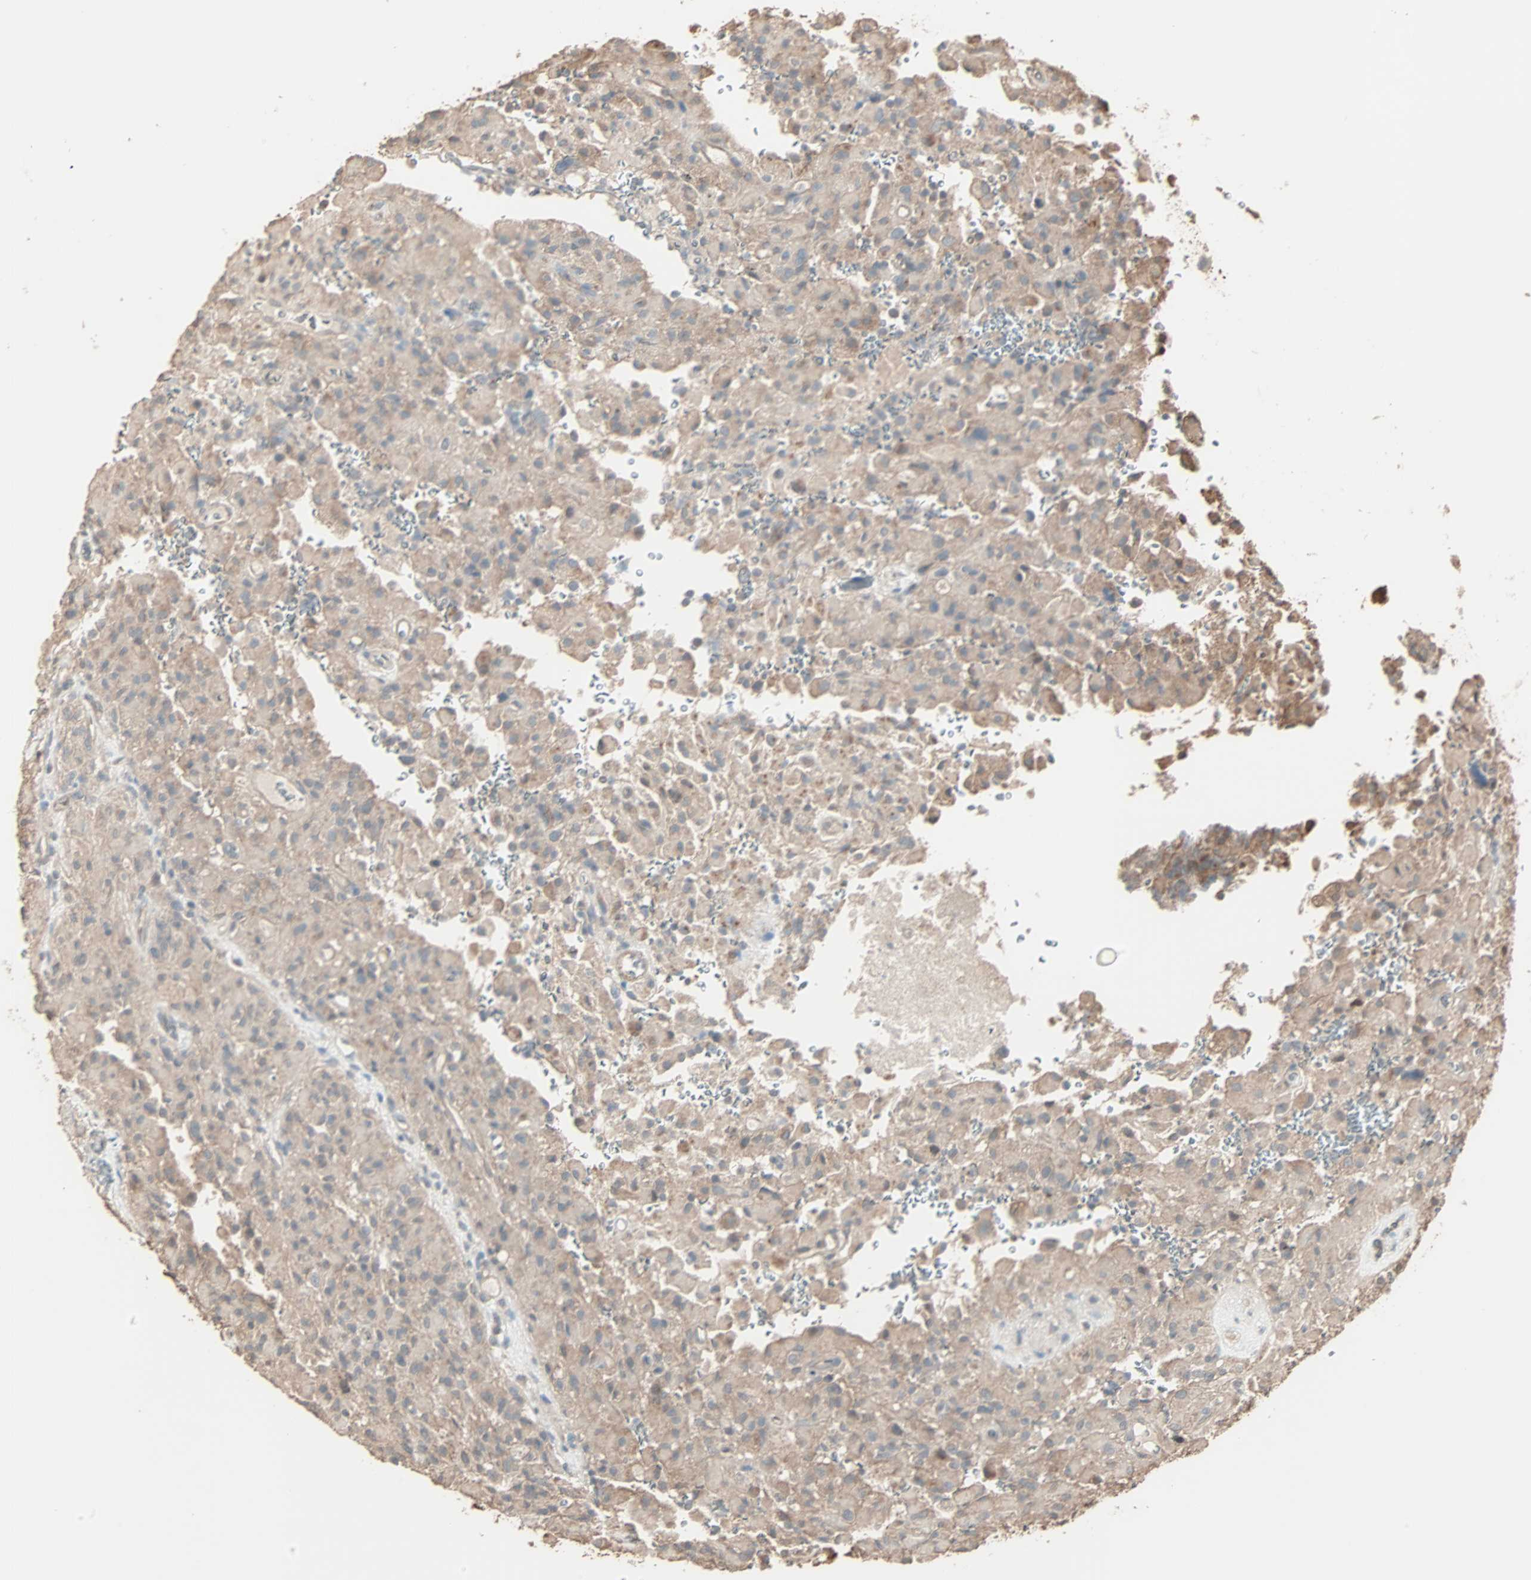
{"staining": {"intensity": "weak", "quantity": "25%-75%", "location": "cytoplasmic/membranous"}, "tissue": "glioma", "cell_type": "Tumor cells", "image_type": "cancer", "snomed": [{"axis": "morphology", "description": "Glioma, malignant, High grade"}, {"axis": "topography", "description": "Brain"}], "caption": "The micrograph displays staining of malignant glioma (high-grade), revealing weak cytoplasmic/membranous protein positivity (brown color) within tumor cells.", "gene": "GALNT3", "patient": {"sex": "male", "age": 71}}